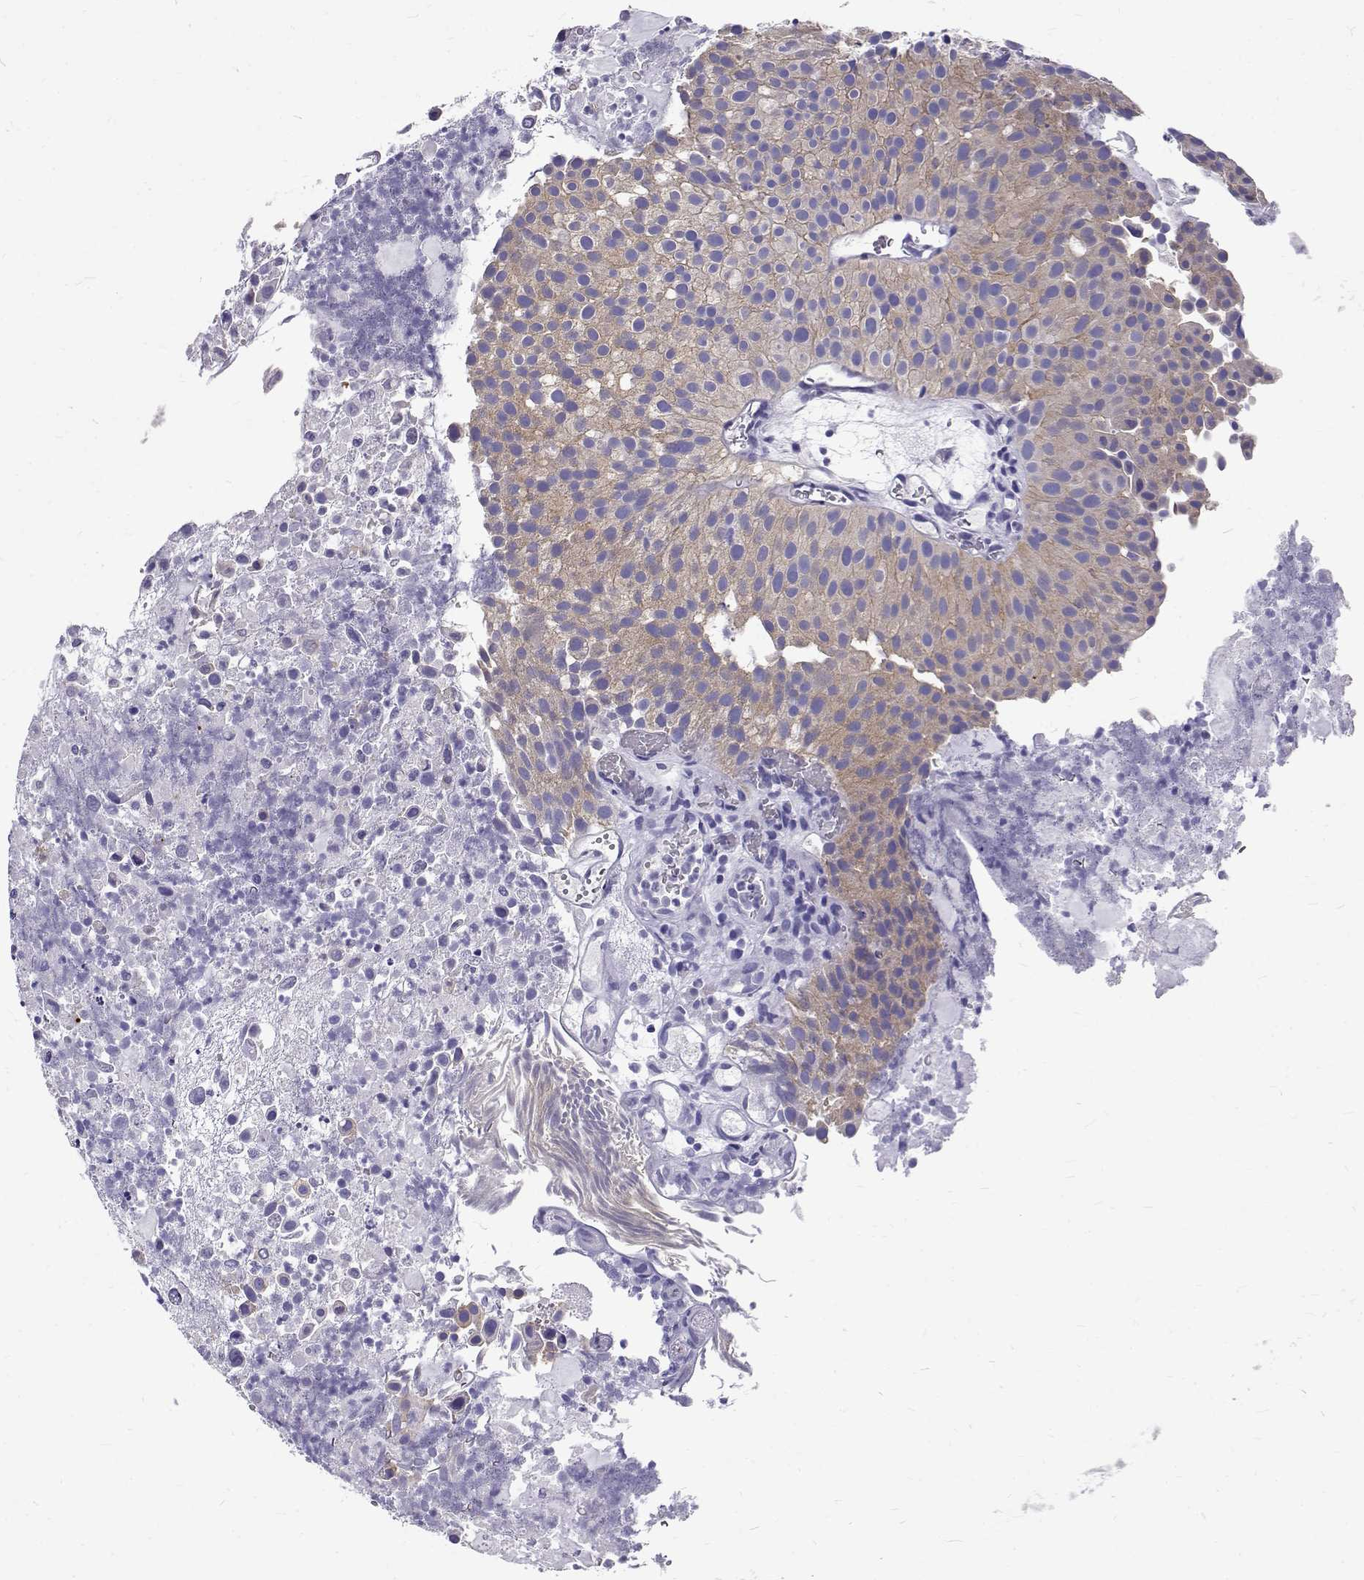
{"staining": {"intensity": "weak", "quantity": "<25%", "location": "cytoplasmic/membranous"}, "tissue": "urothelial cancer", "cell_type": "Tumor cells", "image_type": "cancer", "snomed": [{"axis": "morphology", "description": "Urothelial carcinoma, Low grade"}, {"axis": "topography", "description": "Urinary bladder"}], "caption": "The photomicrograph shows no significant expression in tumor cells of urothelial cancer. (DAB (3,3'-diaminobenzidine) immunohistochemistry visualized using brightfield microscopy, high magnification).", "gene": "IGSF1", "patient": {"sex": "female", "age": 87}}